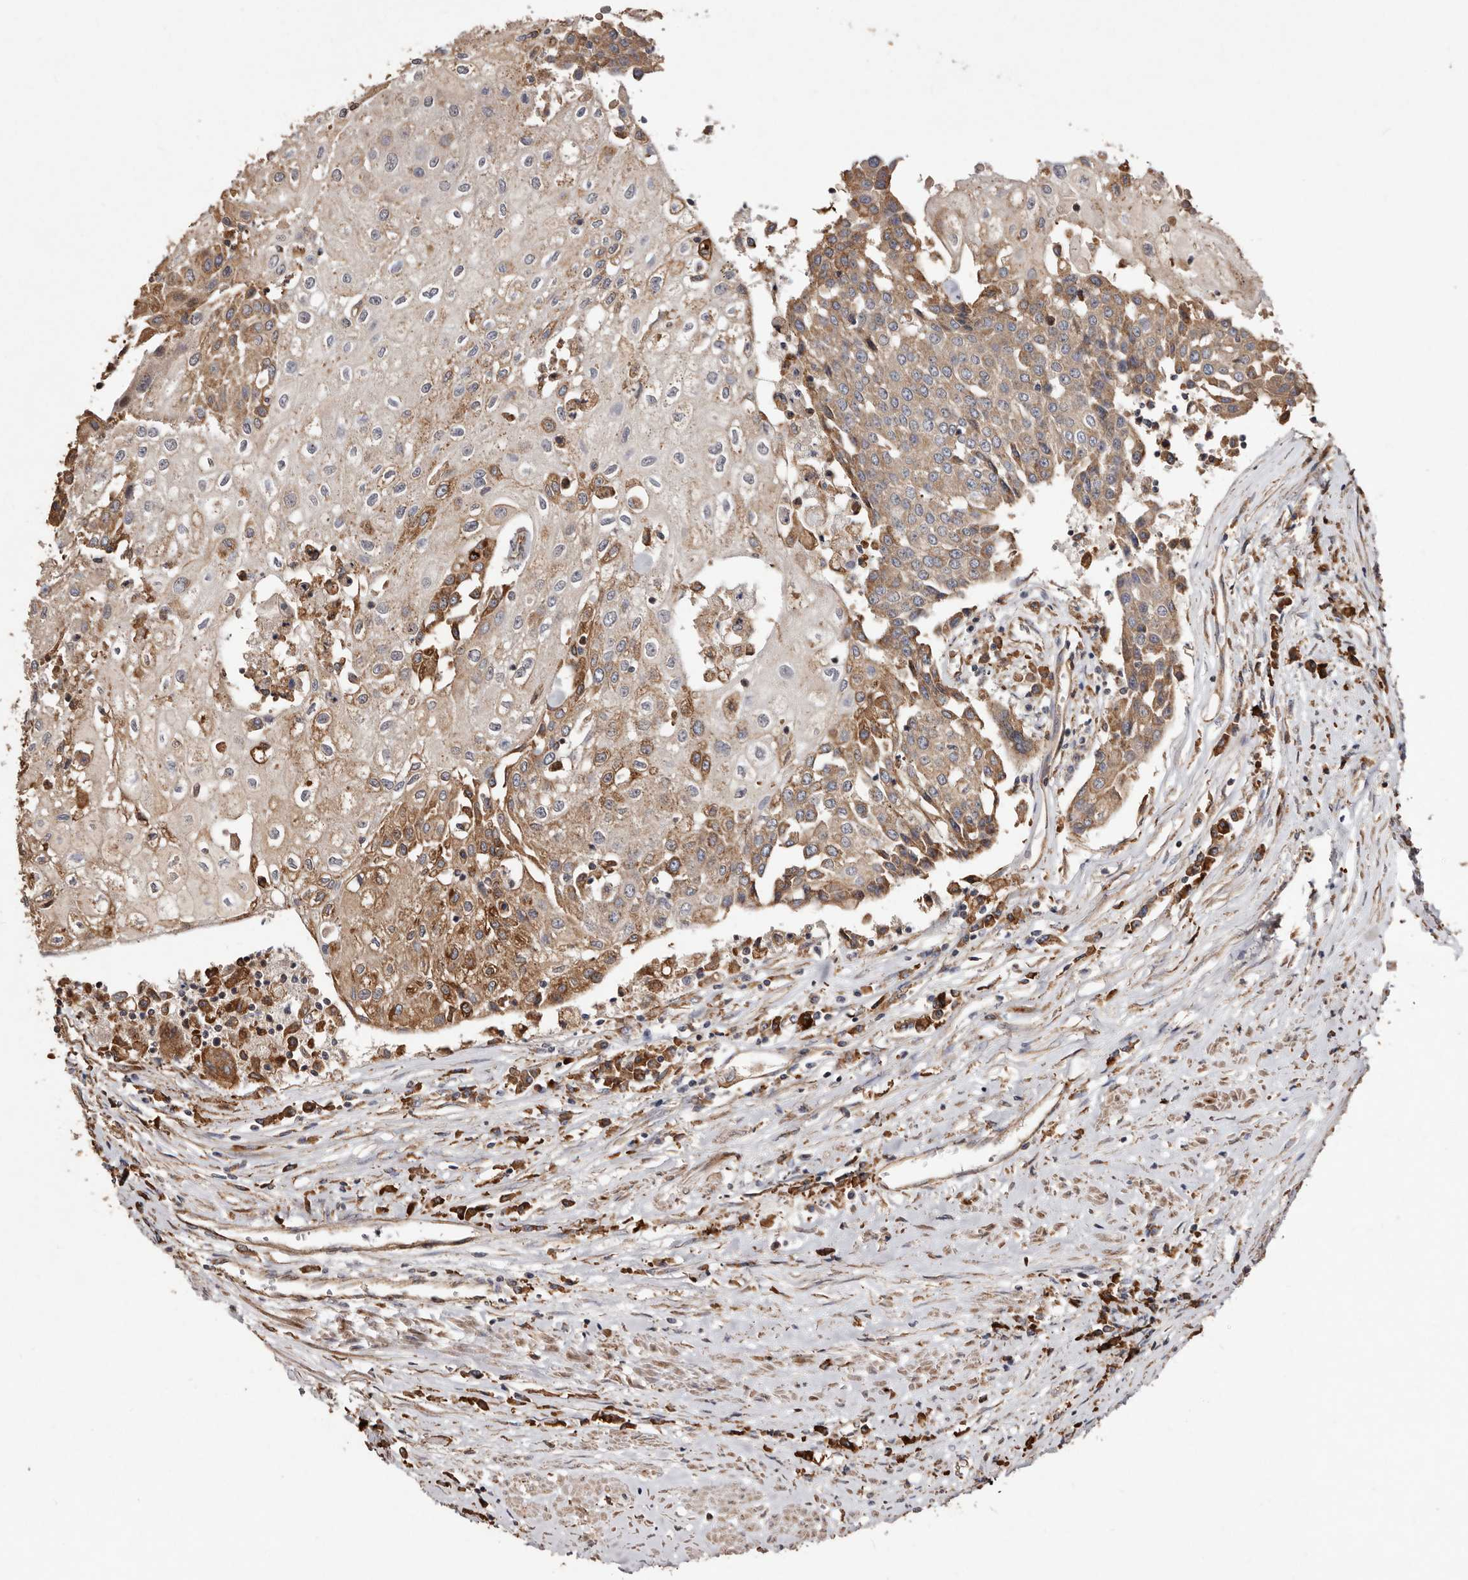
{"staining": {"intensity": "moderate", "quantity": ">75%", "location": "cytoplasmic/membranous"}, "tissue": "urothelial cancer", "cell_type": "Tumor cells", "image_type": "cancer", "snomed": [{"axis": "morphology", "description": "Urothelial carcinoma, High grade"}, {"axis": "topography", "description": "Urinary bladder"}], "caption": "Urothelial carcinoma (high-grade) tissue exhibits moderate cytoplasmic/membranous expression in approximately >75% of tumor cells", "gene": "STEAP2", "patient": {"sex": "female", "age": 85}}